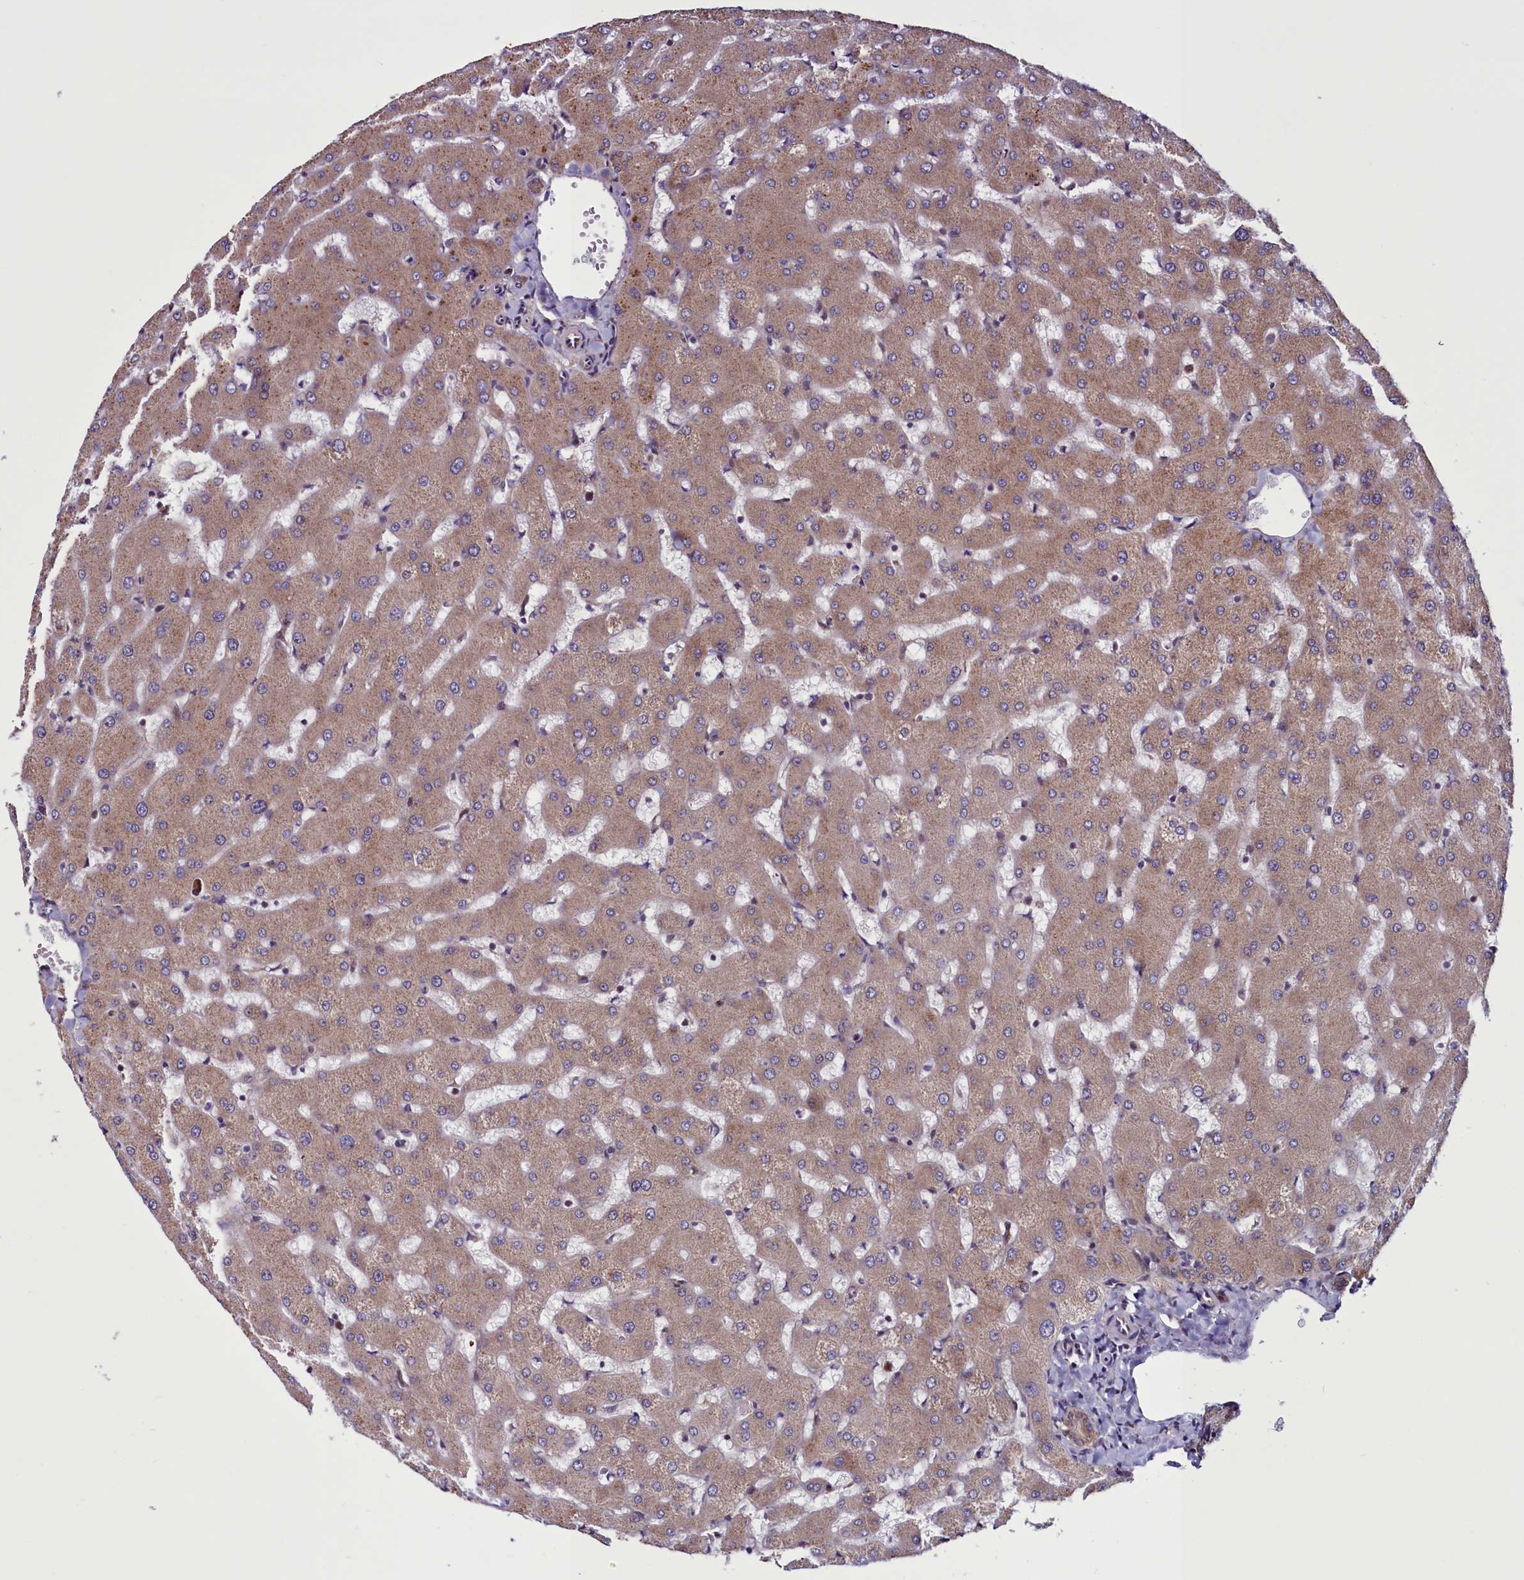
{"staining": {"intensity": "moderate", "quantity": "<25%", "location": "cytoplasmic/membranous"}, "tissue": "liver", "cell_type": "Cholangiocytes", "image_type": "normal", "snomed": [{"axis": "morphology", "description": "Normal tissue, NOS"}, {"axis": "topography", "description": "Liver"}], "caption": "IHC photomicrograph of benign liver: liver stained using IHC shows low levels of moderate protein expression localized specifically in the cytoplasmic/membranous of cholangiocytes, appearing as a cytoplasmic/membranous brown color.", "gene": "MCRIP1", "patient": {"sex": "female", "age": 63}}